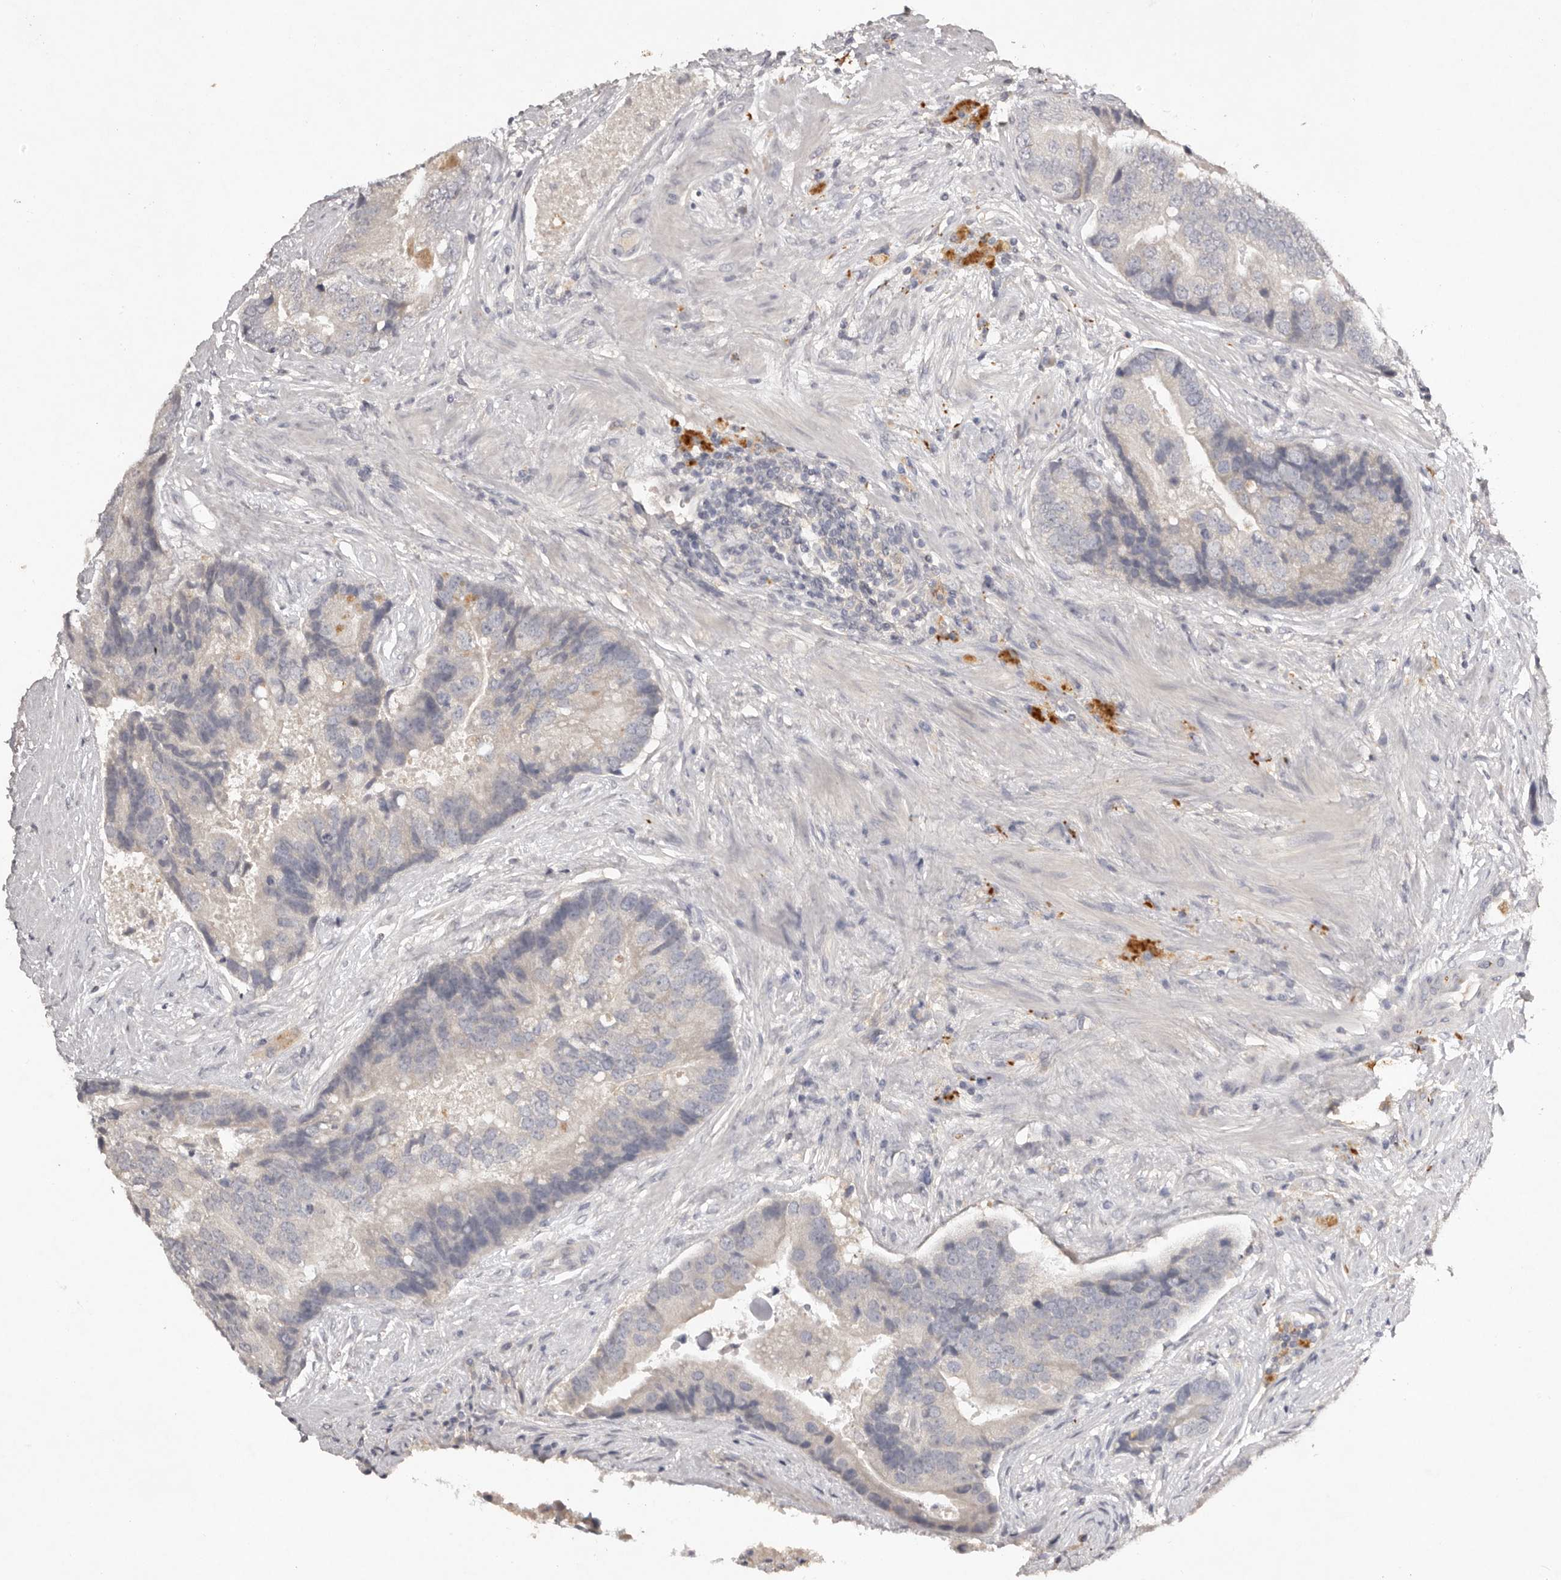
{"staining": {"intensity": "negative", "quantity": "none", "location": "none"}, "tissue": "prostate cancer", "cell_type": "Tumor cells", "image_type": "cancer", "snomed": [{"axis": "morphology", "description": "Adenocarcinoma, High grade"}, {"axis": "topography", "description": "Prostate"}], "caption": "Immunohistochemical staining of human adenocarcinoma (high-grade) (prostate) exhibits no significant expression in tumor cells. (DAB (3,3'-diaminobenzidine) immunohistochemistry with hematoxylin counter stain).", "gene": "SCUBE2", "patient": {"sex": "male", "age": 70}}